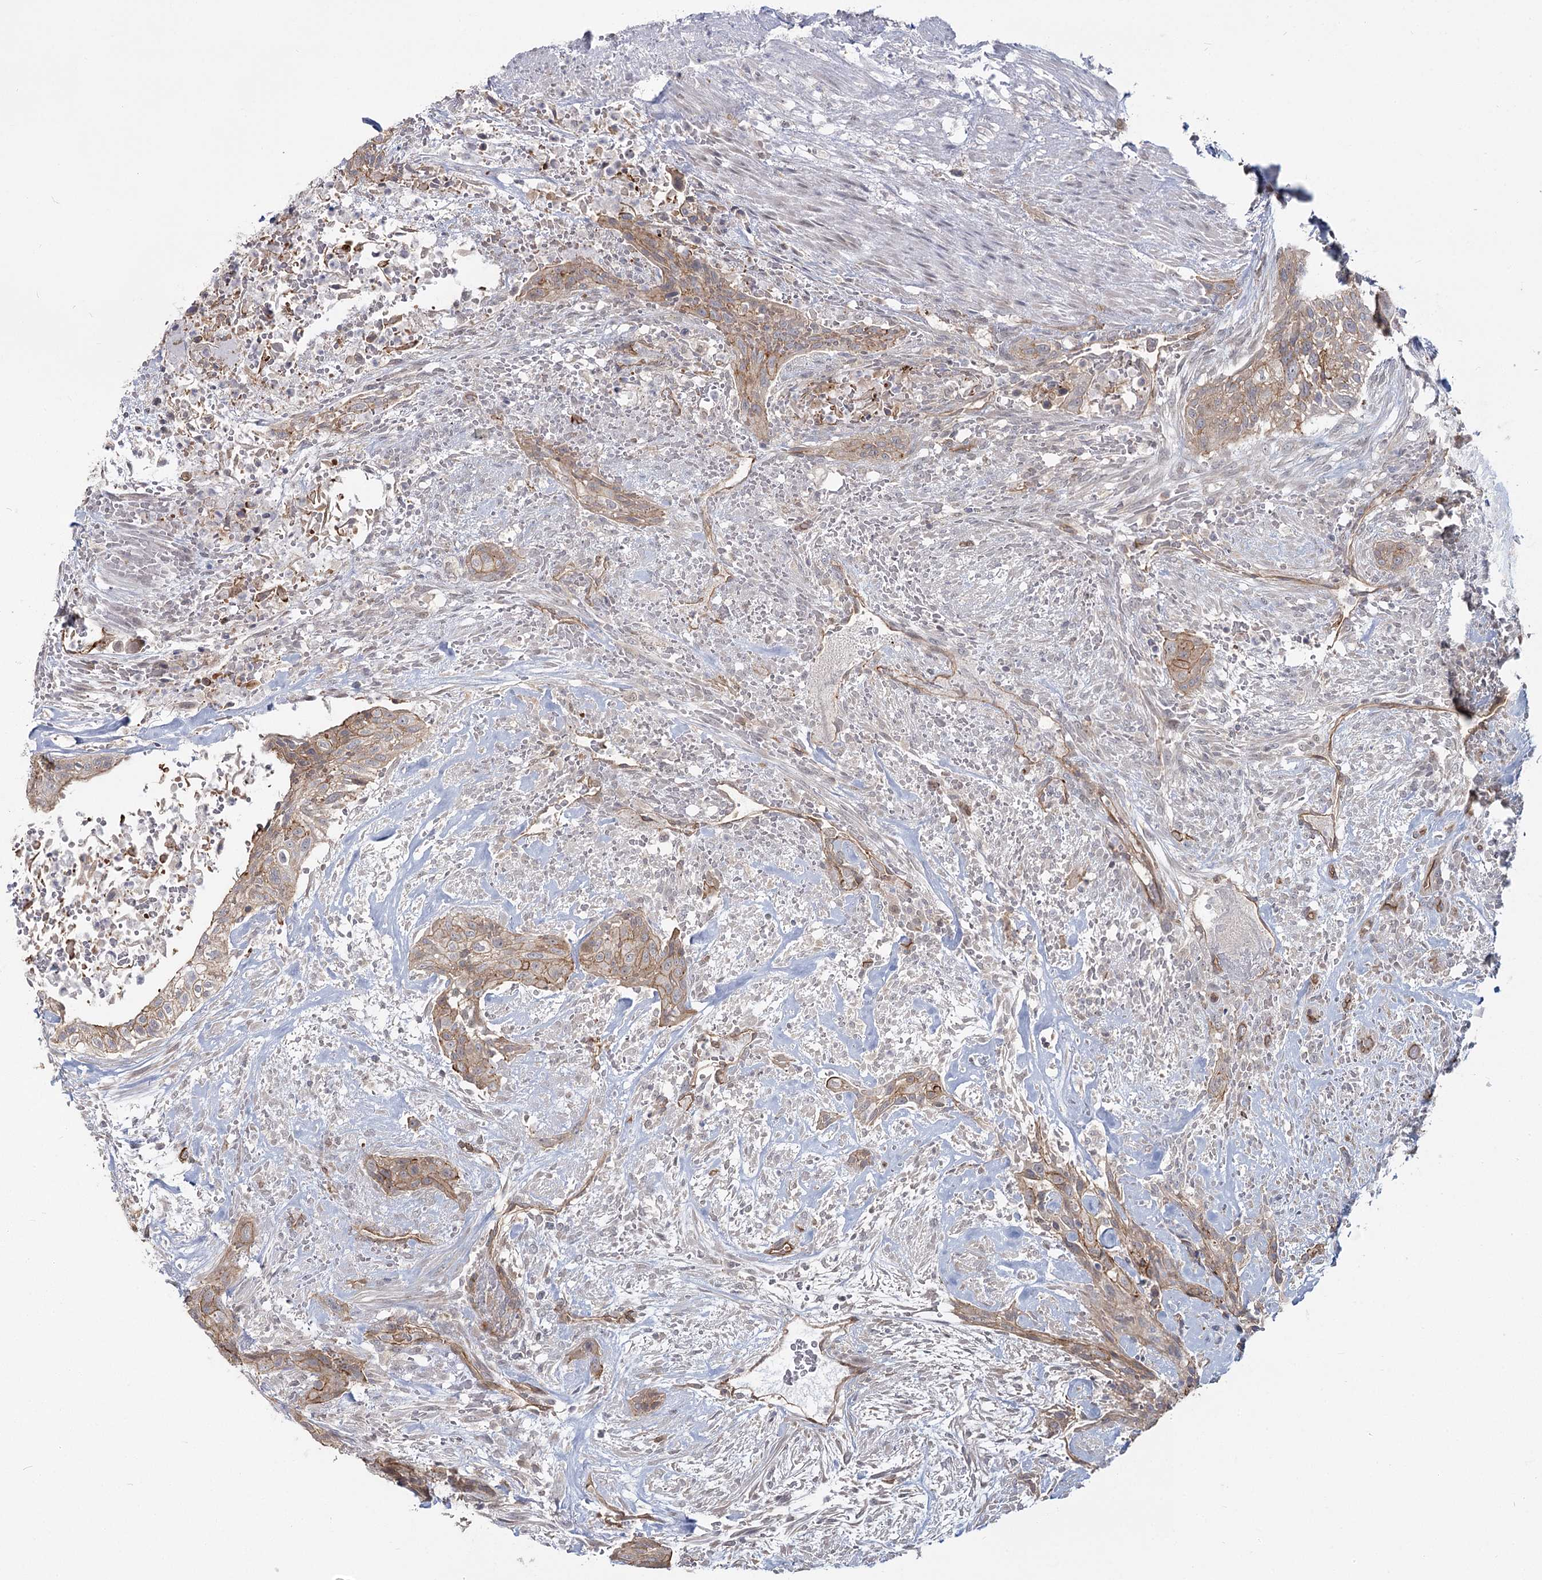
{"staining": {"intensity": "weak", "quantity": ">75%", "location": "cytoplasmic/membranous"}, "tissue": "urothelial cancer", "cell_type": "Tumor cells", "image_type": "cancer", "snomed": [{"axis": "morphology", "description": "Urothelial carcinoma, High grade"}, {"axis": "topography", "description": "Urinary bladder"}], "caption": "A brown stain highlights weak cytoplasmic/membranous positivity of a protein in urothelial cancer tumor cells. (IHC, brightfield microscopy, high magnification).", "gene": "RPP14", "patient": {"sex": "male", "age": 35}}